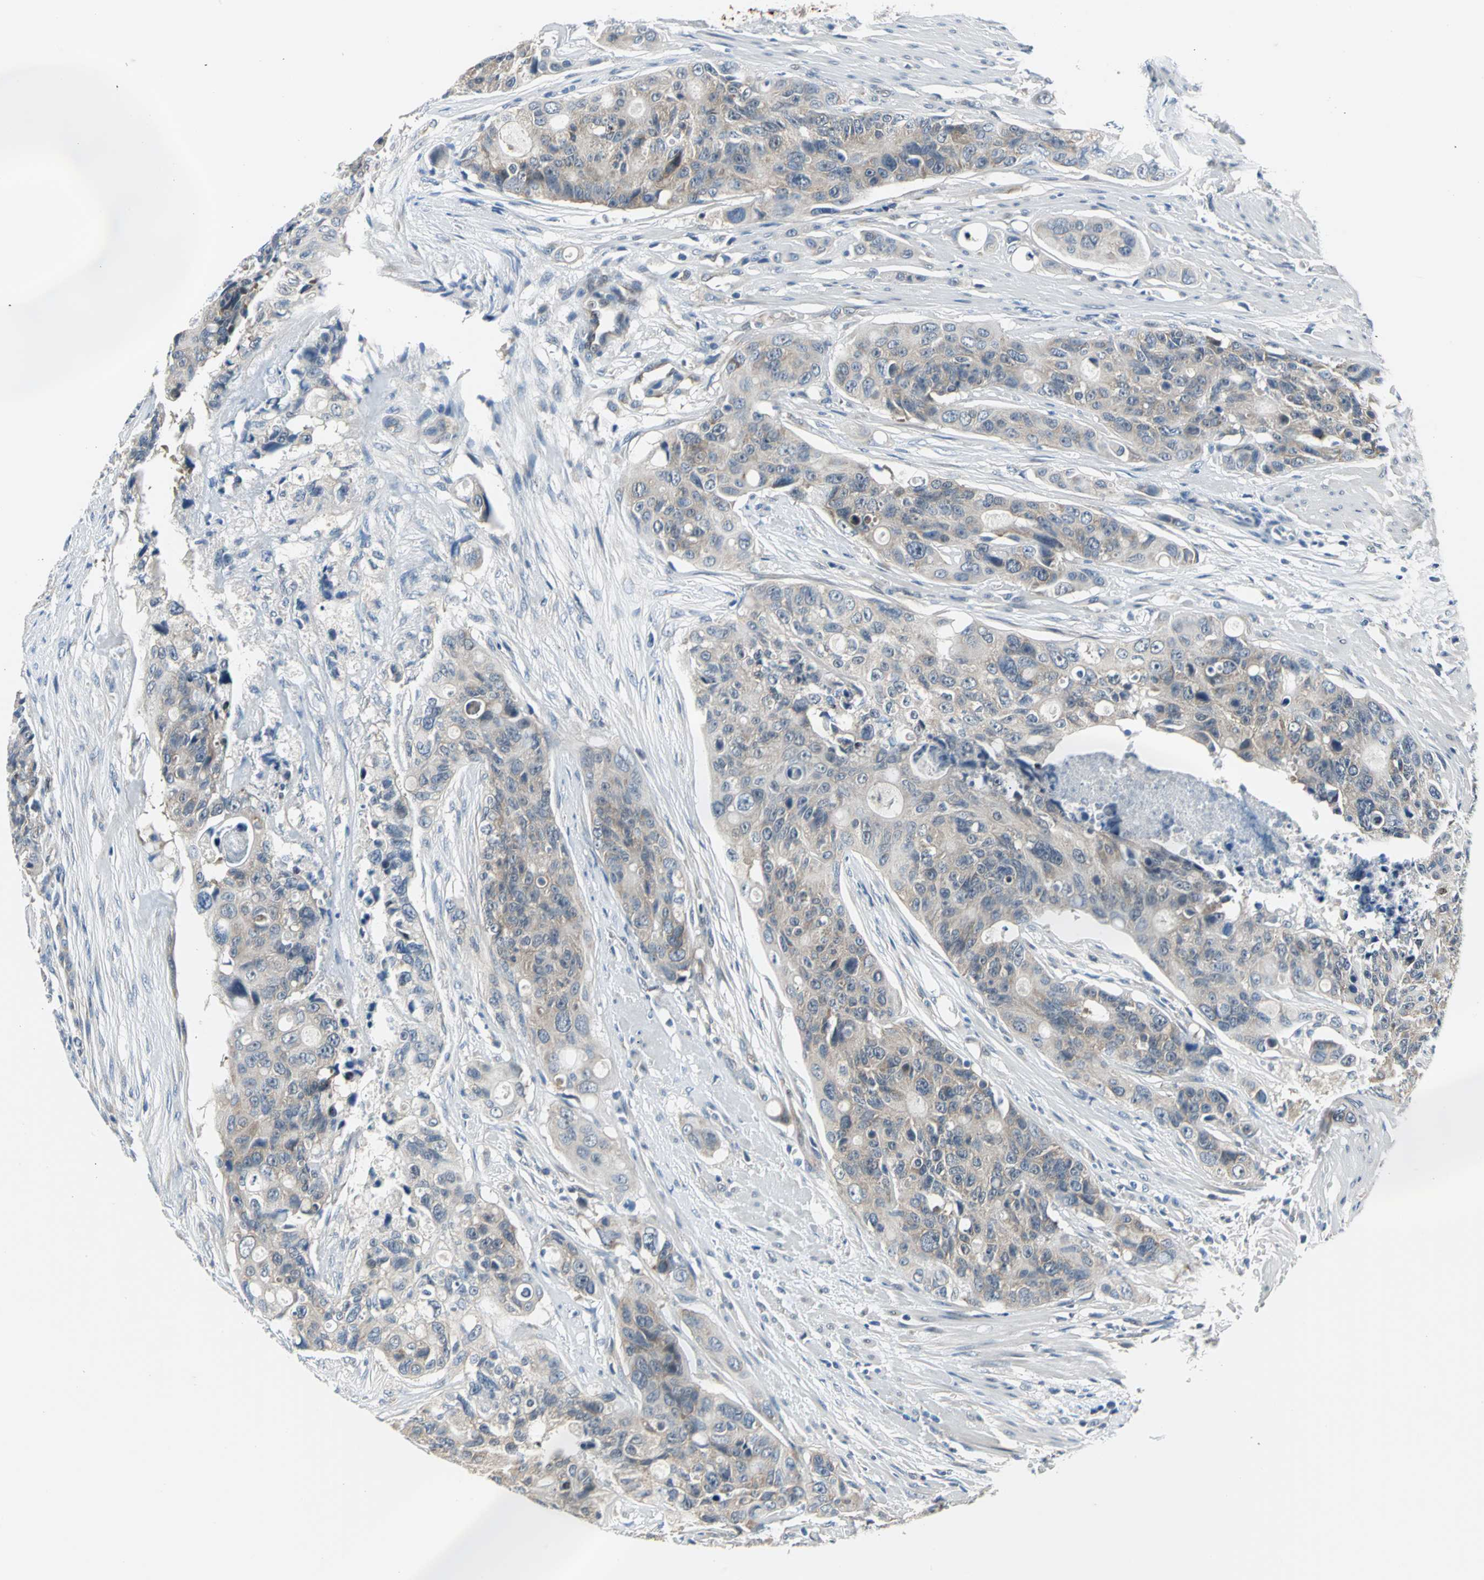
{"staining": {"intensity": "weak", "quantity": ">75%", "location": "cytoplasmic/membranous"}, "tissue": "colorectal cancer", "cell_type": "Tumor cells", "image_type": "cancer", "snomed": [{"axis": "morphology", "description": "Adenocarcinoma, NOS"}, {"axis": "topography", "description": "Colon"}], "caption": "Immunohistochemical staining of colorectal cancer displays low levels of weak cytoplasmic/membranous protein staining in about >75% of tumor cells.", "gene": "ZNF415", "patient": {"sex": "female", "age": 57}}